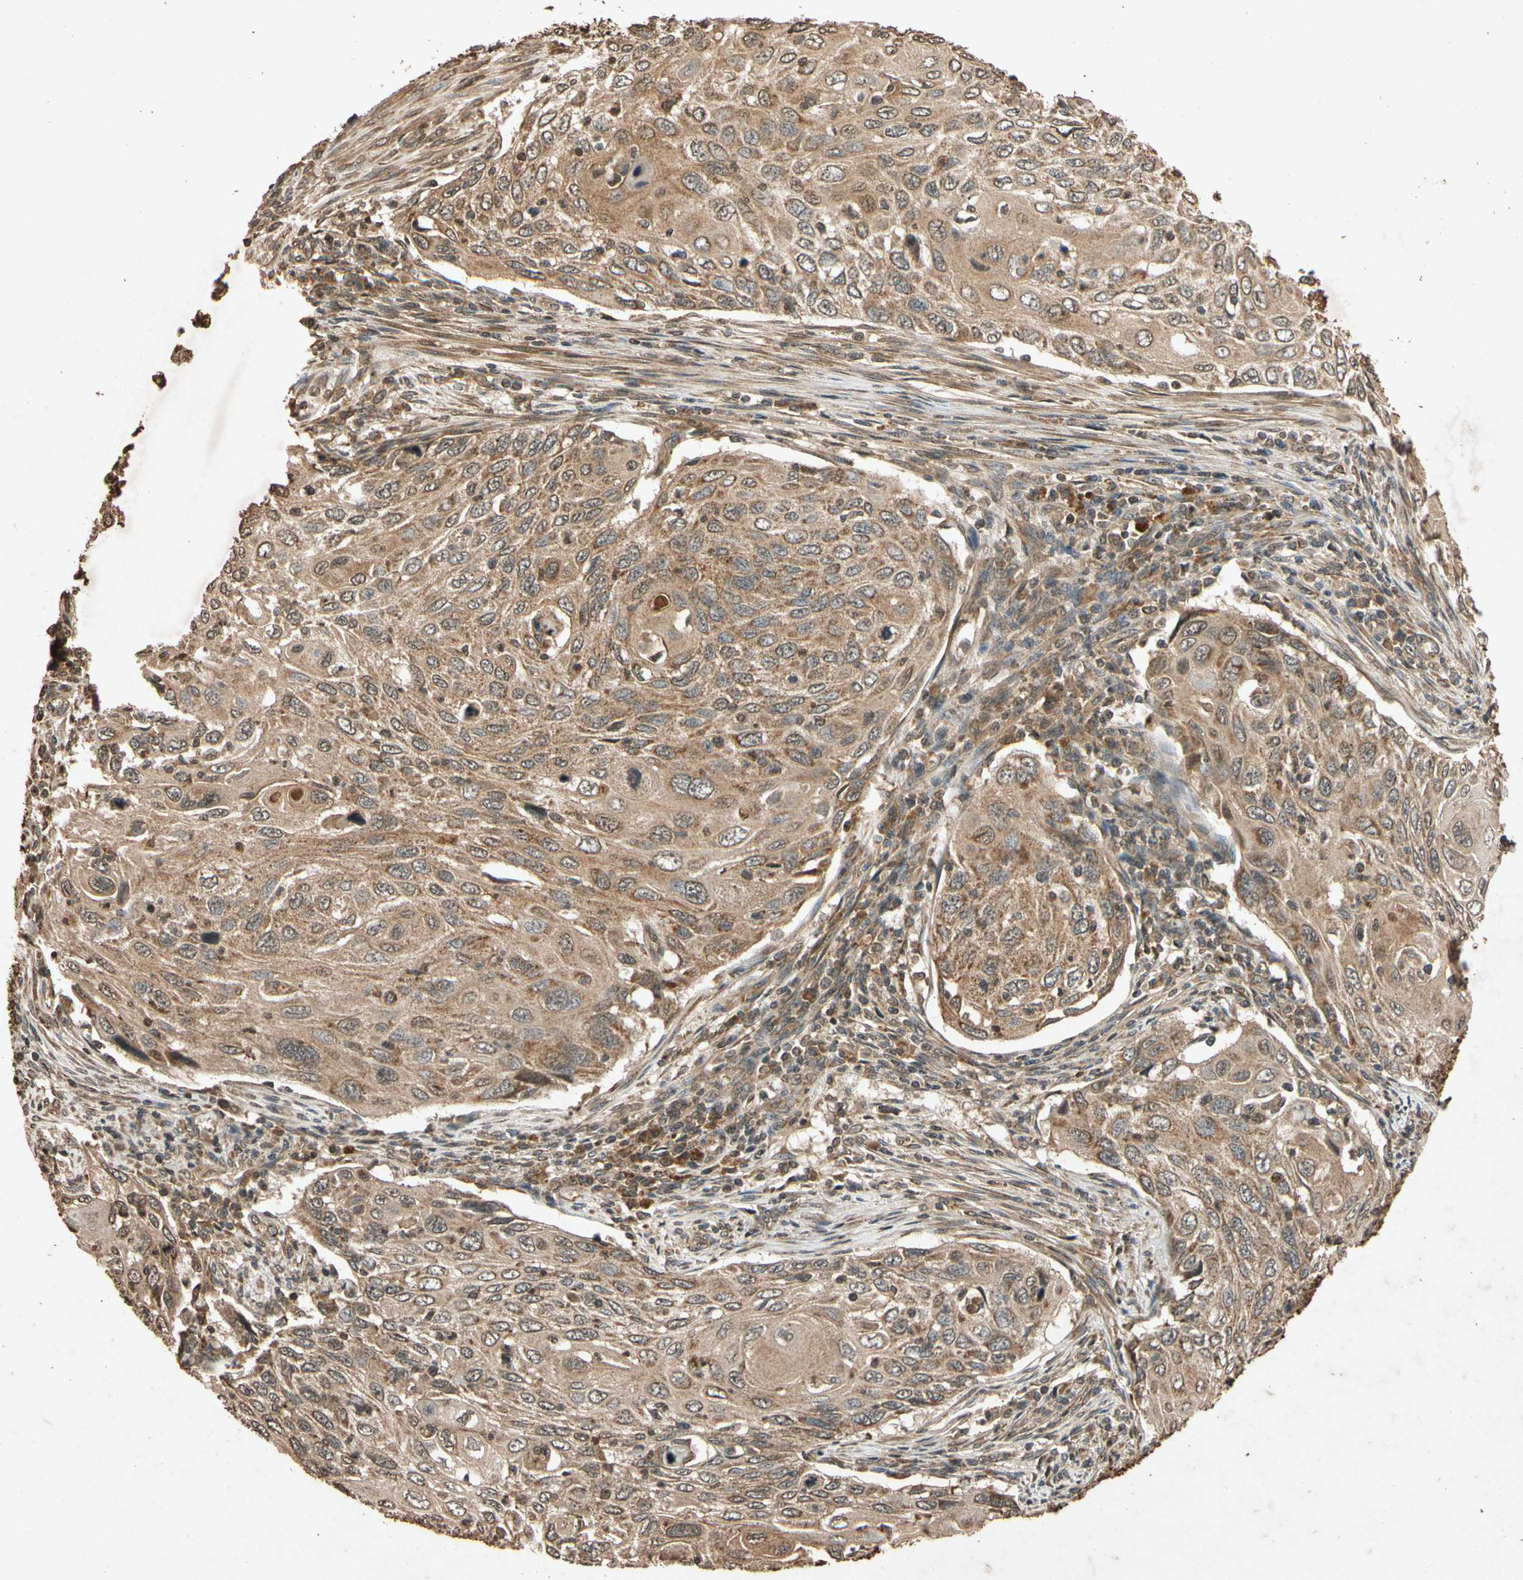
{"staining": {"intensity": "moderate", "quantity": ">75%", "location": "cytoplasmic/membranous"}, "tissue": "cervical cancer", "cell_type": "Tumor cells", "image_type": "cancer", "snomed": [{"axis": "morphology", "description": "Squamous cell carcinoma, NOS"}, {"axis": "topography", "description": "Cervix"}], "caption": "The micrograph shows immunohistochemical staining of cervical squamous cell carcinoma. There is moderate cytoplasmic/membranous positivity is appreciated in approximately >75% of tumor cells.", "gene": "TXN2", "patient": {"sex": "female", "age": 70}}